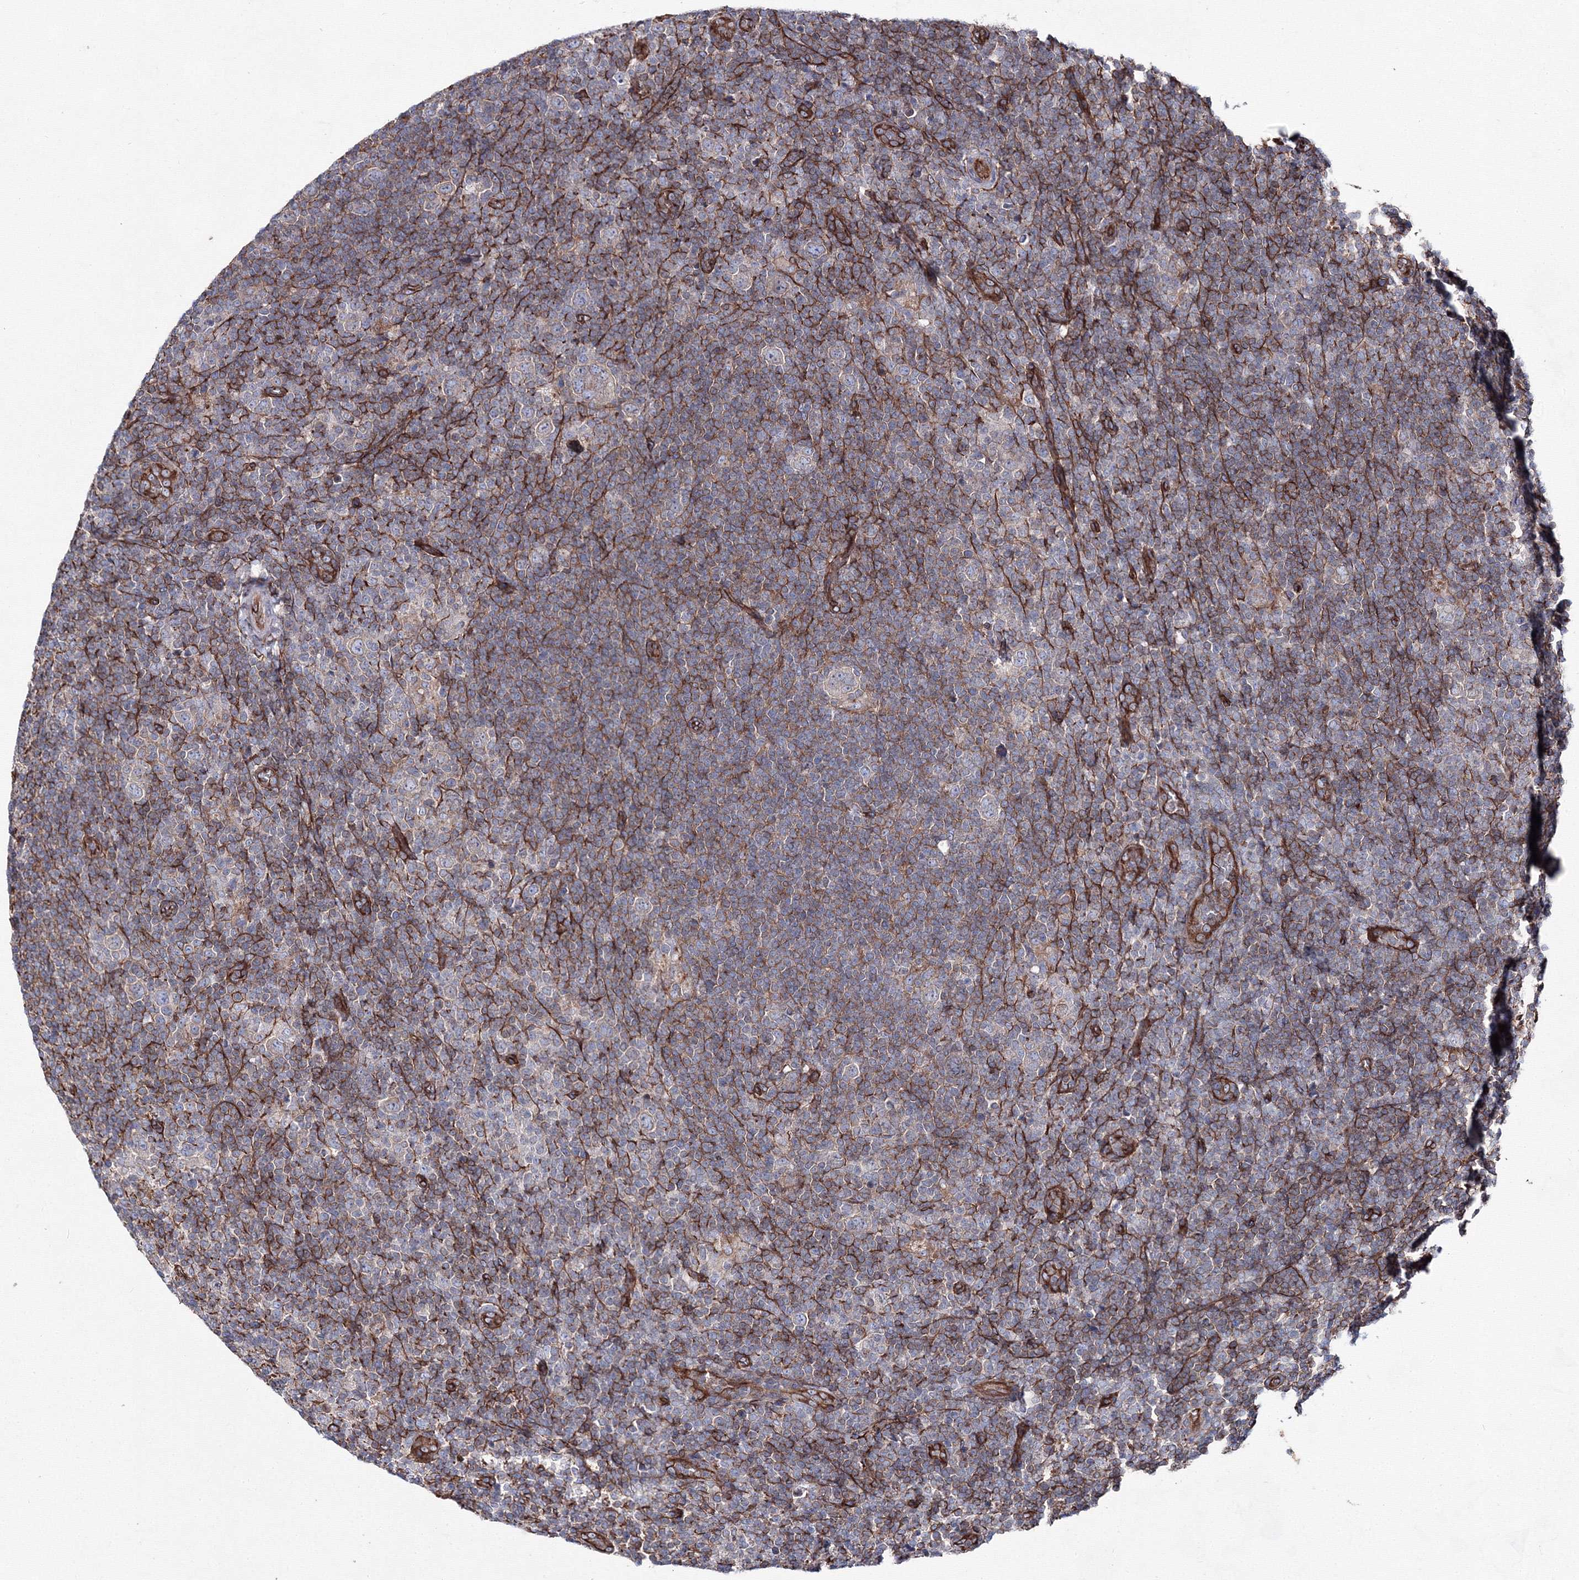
{"staining": {"intensity": "weak", "quantity": "<25%", "location": "cytoplasmic/membranous"}, "tissue": "lymphoma", "cell_type": "Tumor cells", "image_type": "cancer", "snomed": [{"axis": "morphology", "description": "Hodgkin's disease, NOS"}, {"axis": "topography", "description": "Lymph node"}], "caption": "IHC histopathology image of Hodgkin's disease stained for a protein (brown), which shows no expression in tumor cells.", "gene": "ANKRD37", "patient": {"sex": "female", "age": 57}}